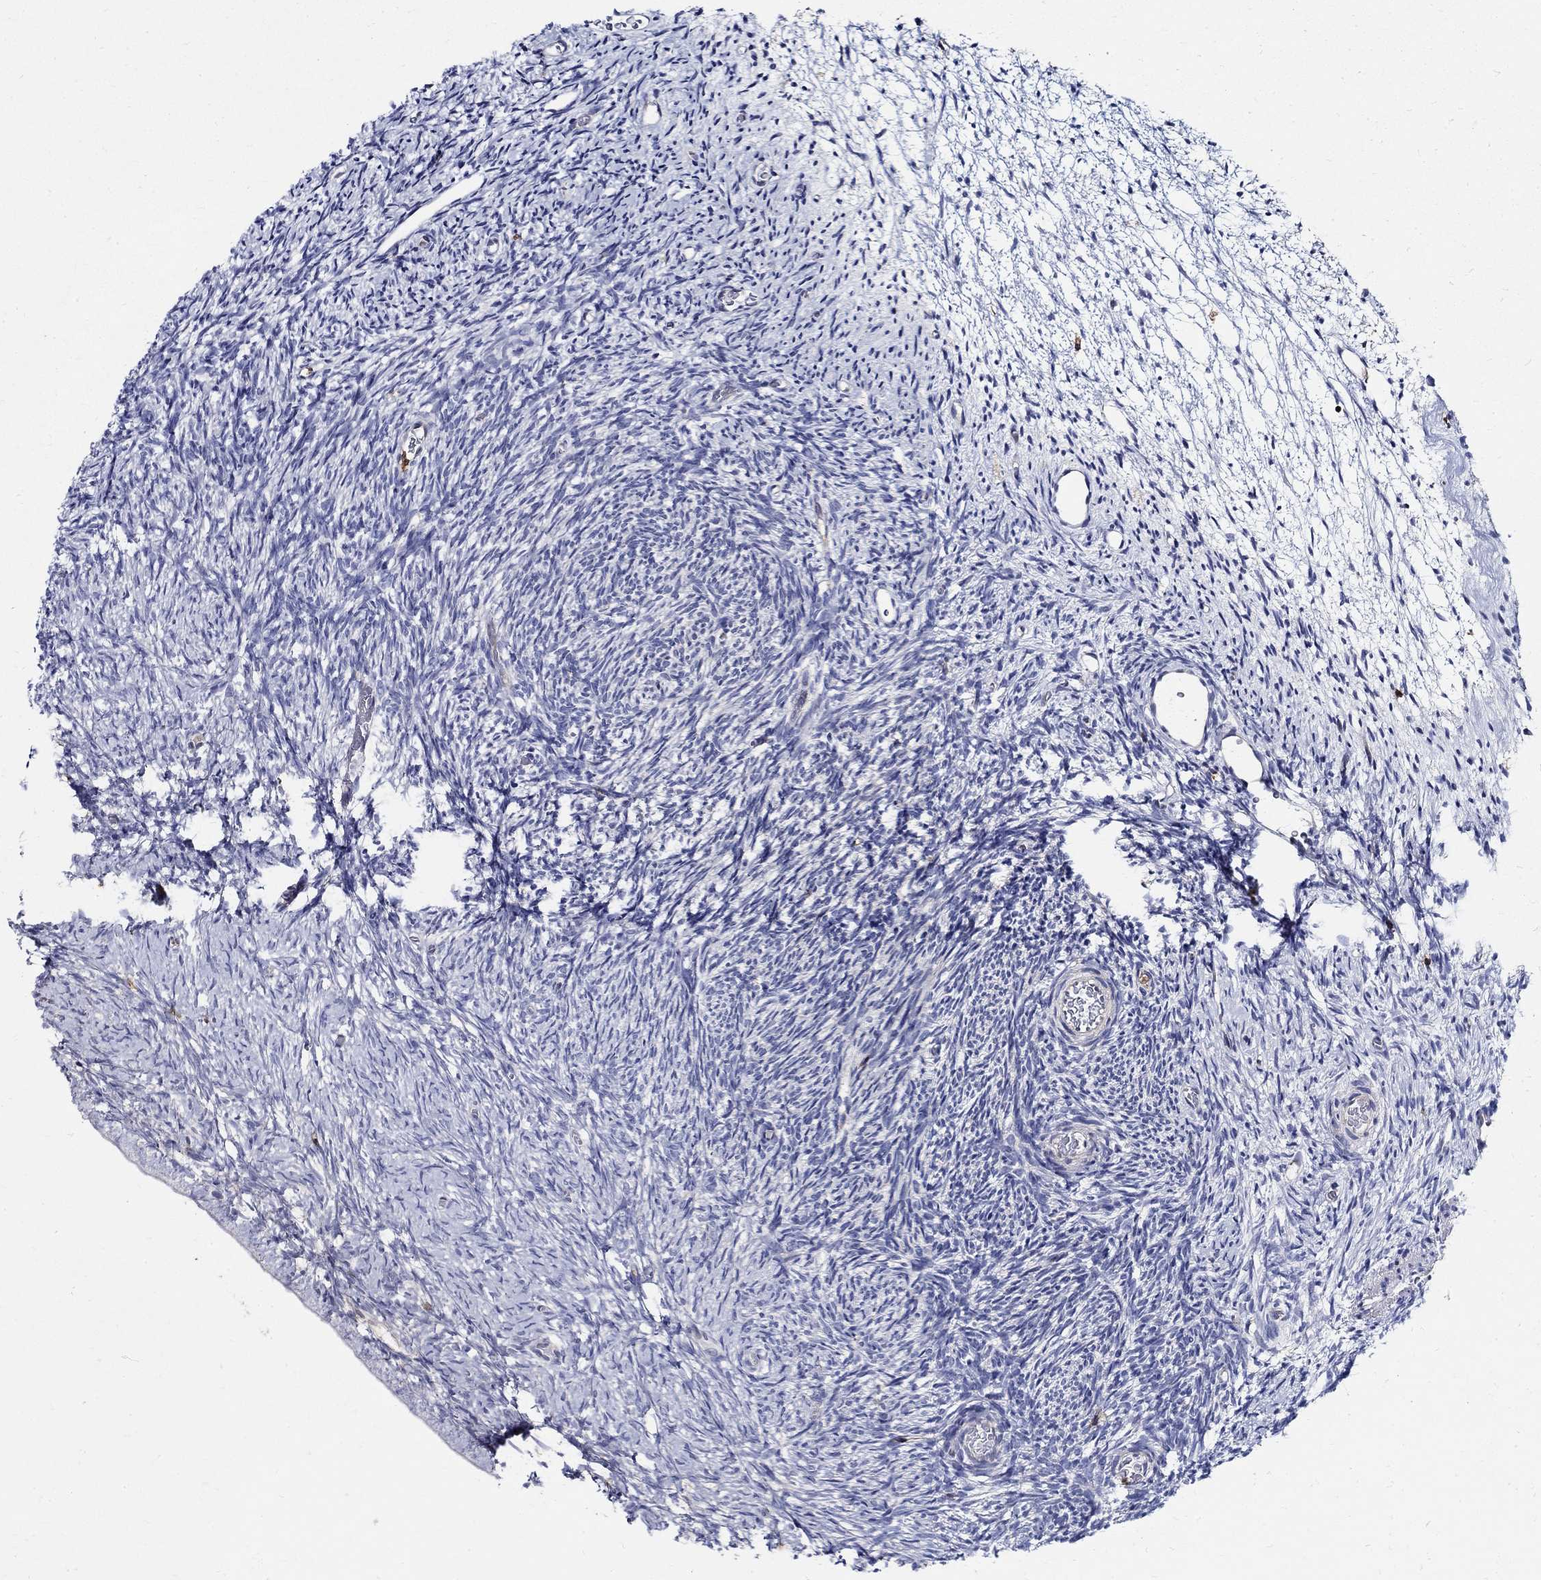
{"staining": {"intensity": "weak", "quantity": ">75%", "location": "cytoplasmic/membranous"}, "tissue": "ovary", "cell_type": "Follicle cells", "image_type": "normal", "snomed": [{"axis": "morphology", "description": "Normal tissue, NOS"}, {"axis": "topography", "description": "Ovary"}], "caption": "Normal ovary demonstrates weak cytoplasmic/membranous staining in about >75% of follicle cells The protein is stained brown, and the nuclei are stained in blue (DAB (3,3'-diaminobenzidine) IHC with brightfield microscopy, high magnification)..", "gene": "AGAP2", "patient": {"sex": "female", "age": 39}}